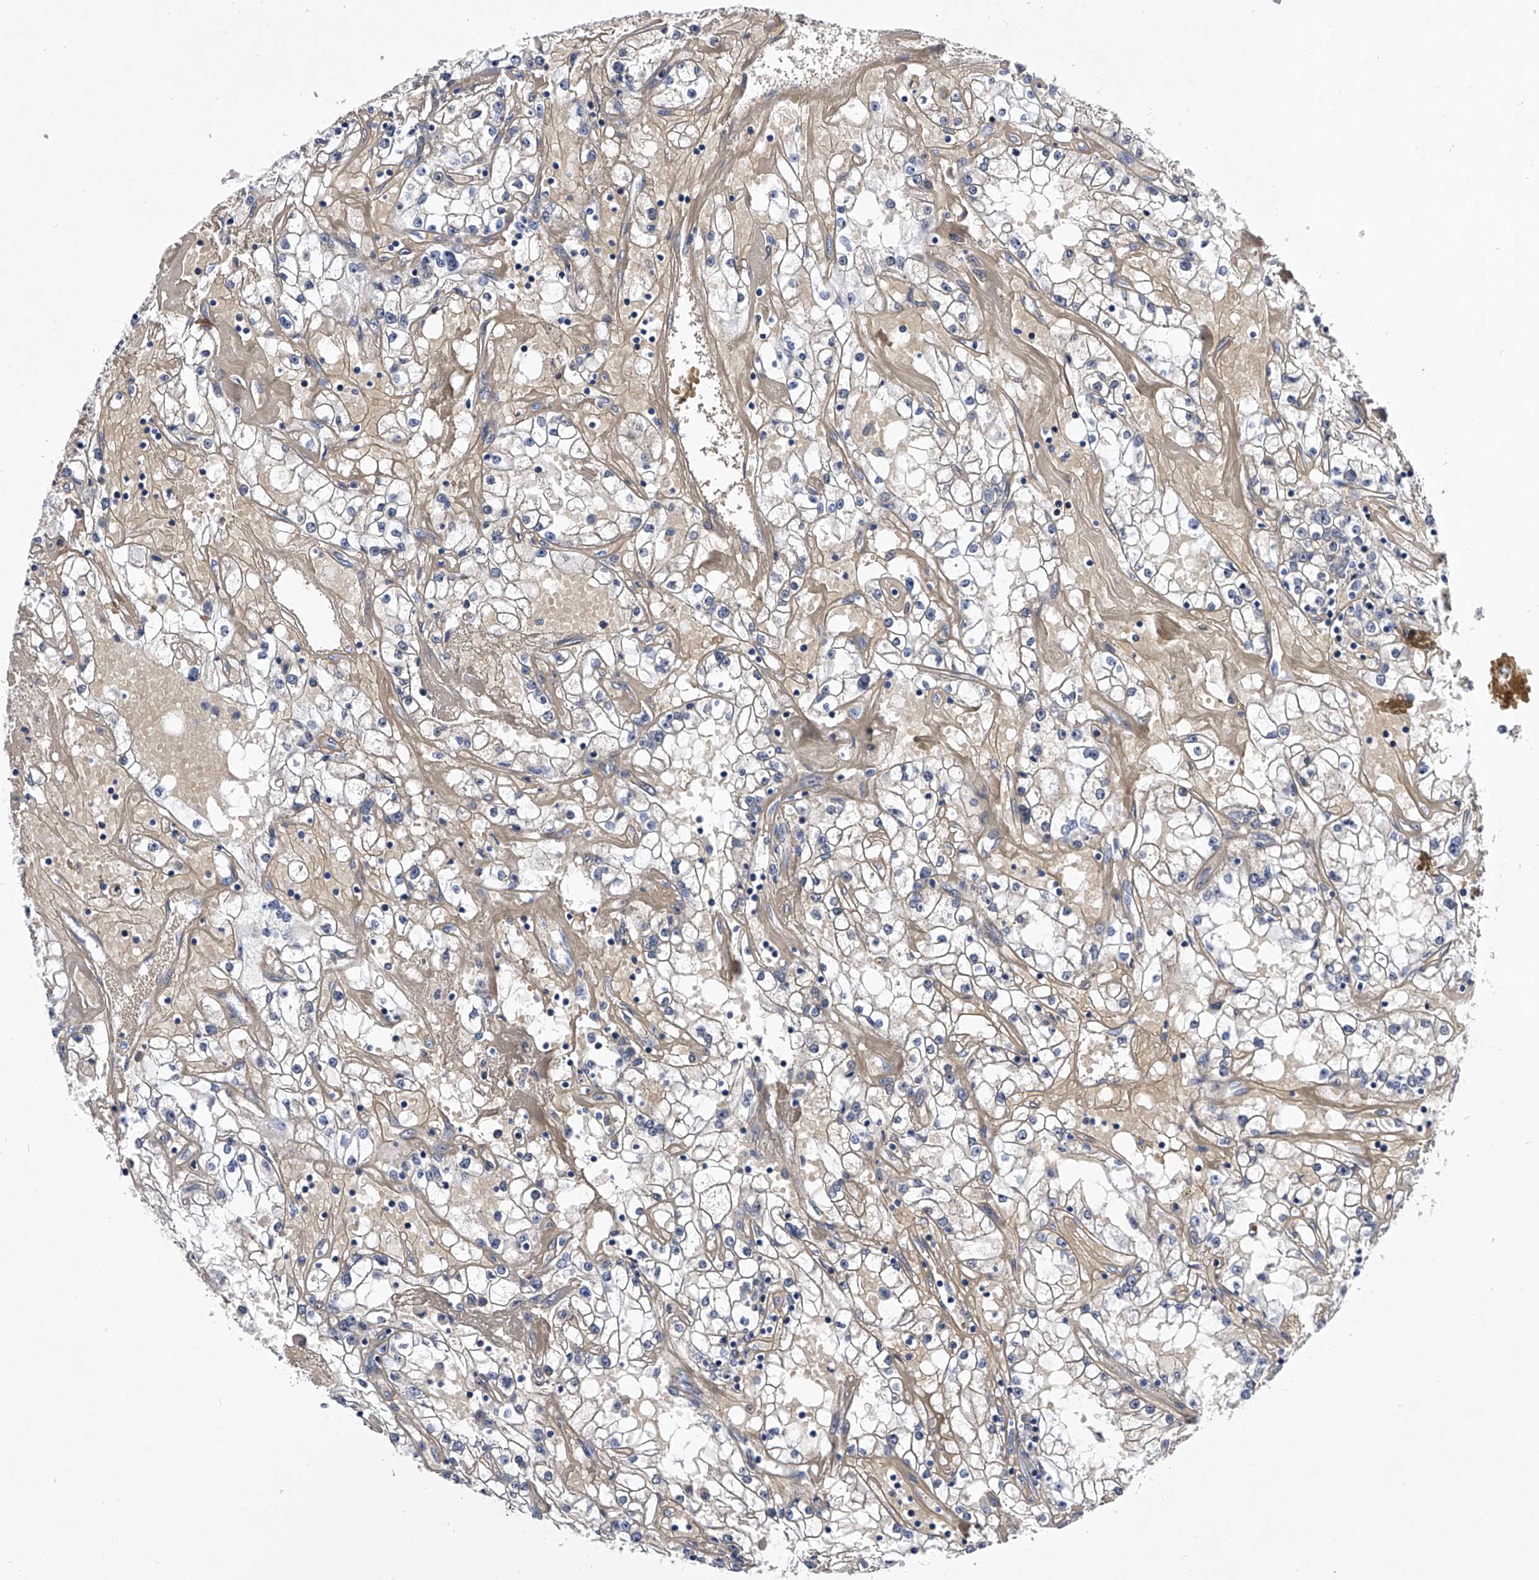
{"staining": {"intensity": "negative", "quantity": "none", "location": "none"}, "tissue": "renal cancer", "cell_type": "Tumor cells", "image_type": "cancer", "snomed": [{"axis": "morphology", "description": "Adenocarcinoma, NOS"}, {"axis": "topography", "description": "Kidney"}], "caption": "This is an immunohistochemistry histopathology image of human renal adenocarcinoma. There is no positivity in tumor cells.", "gene": "EFCAB7", "patient": {"sex": "male", "age": 56}}